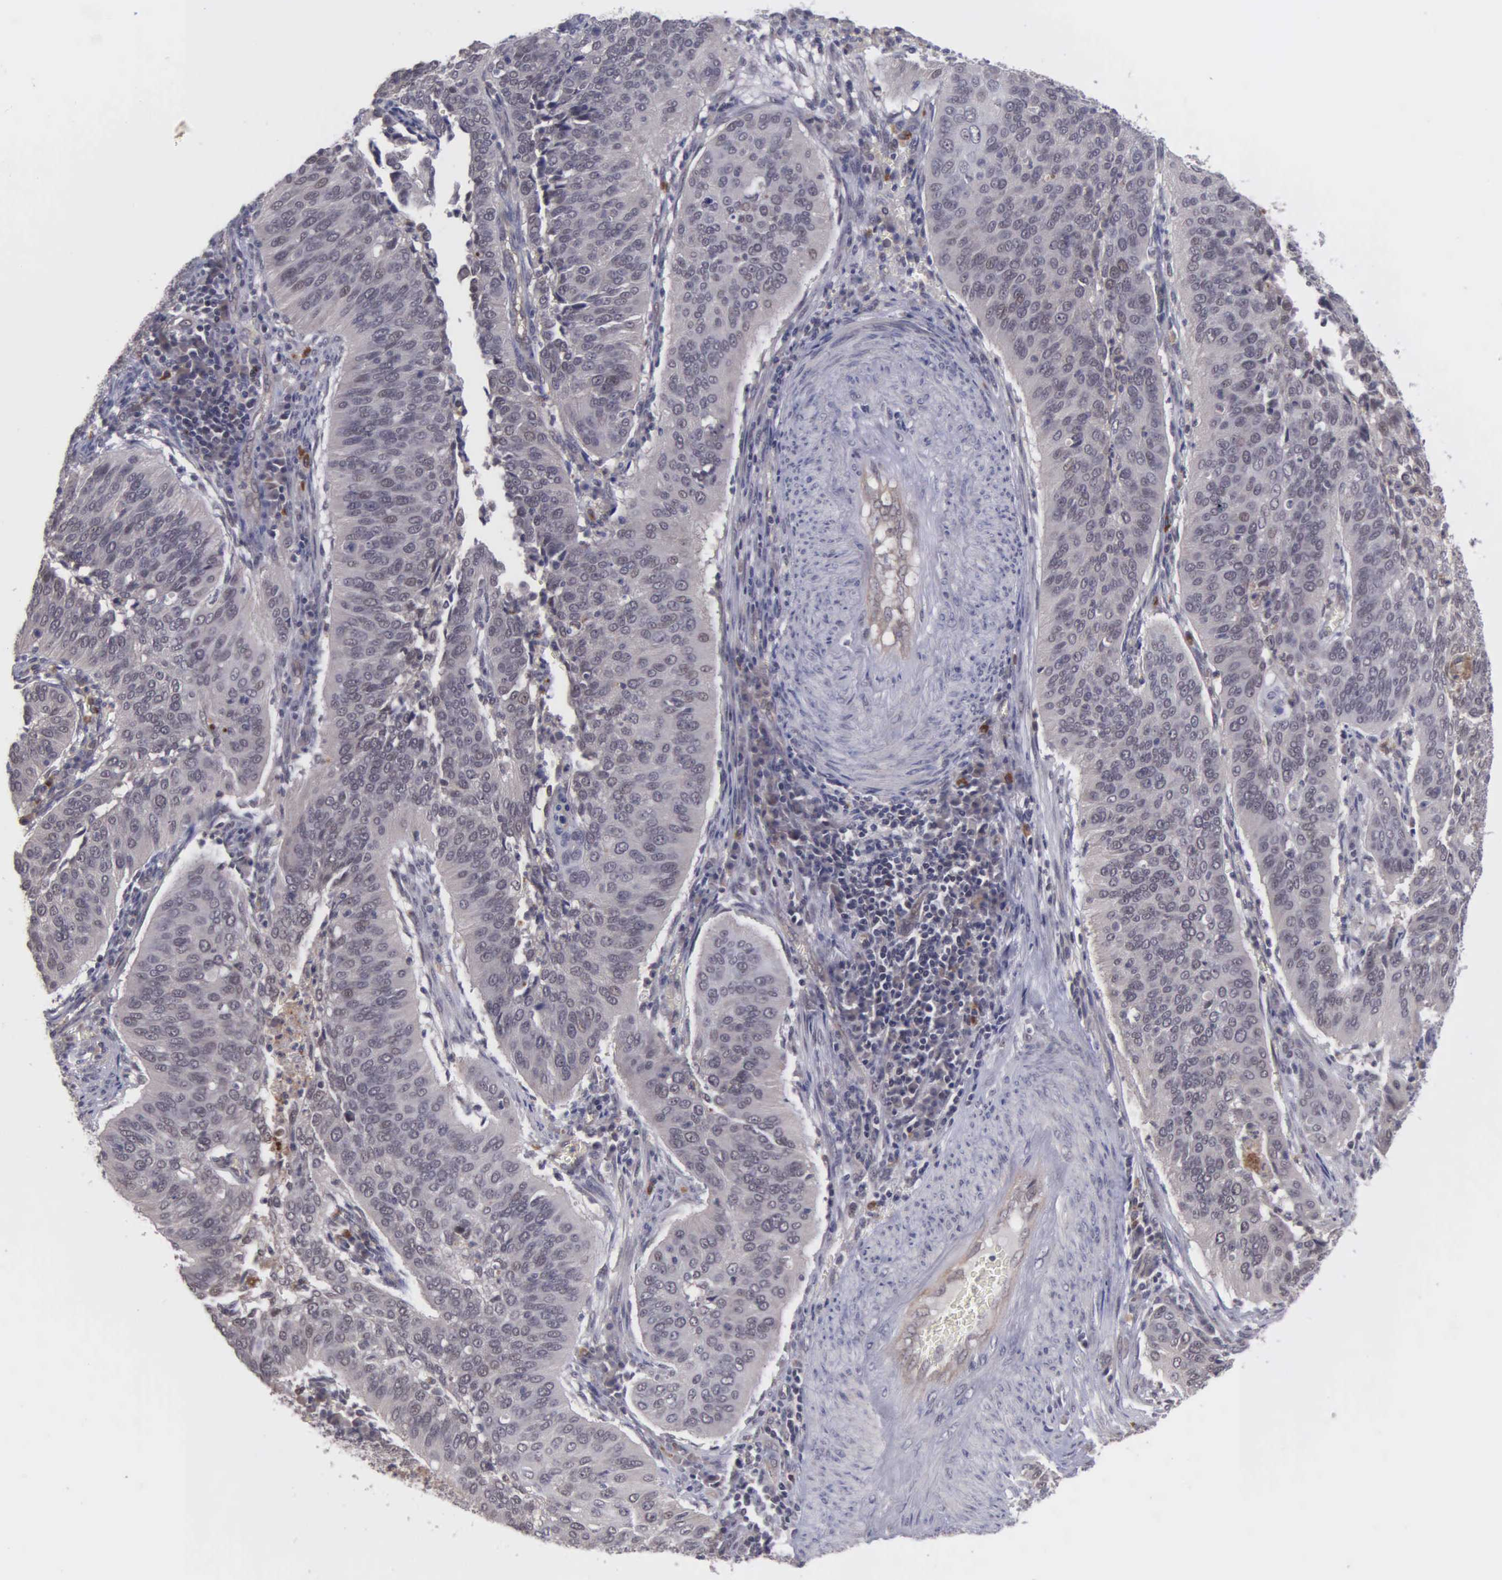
{"staining": {"intensity": "weak", "quantity": "25%-75%", "location": "cytoplasmic/membranous,nuclear"}, "tissue": "cervical cancer", "cell_type": "Tumor cells", "image_type": "cancer", "snomed": [{"axis": "morphology", "description": "Squamous cell carcinoma, NOS"}, {"axis": "topography", "description": "Cervix"}], "caption": "Protein expression analysis of human cervical cancer (squamous cell carcinoma) reveals weak cytoplasmic/membranous and nuclear expression in approximately 25%-75% of tumor cells.", "gene": "MAP3K9", "patient": {"sex": "female", "age": 39}}